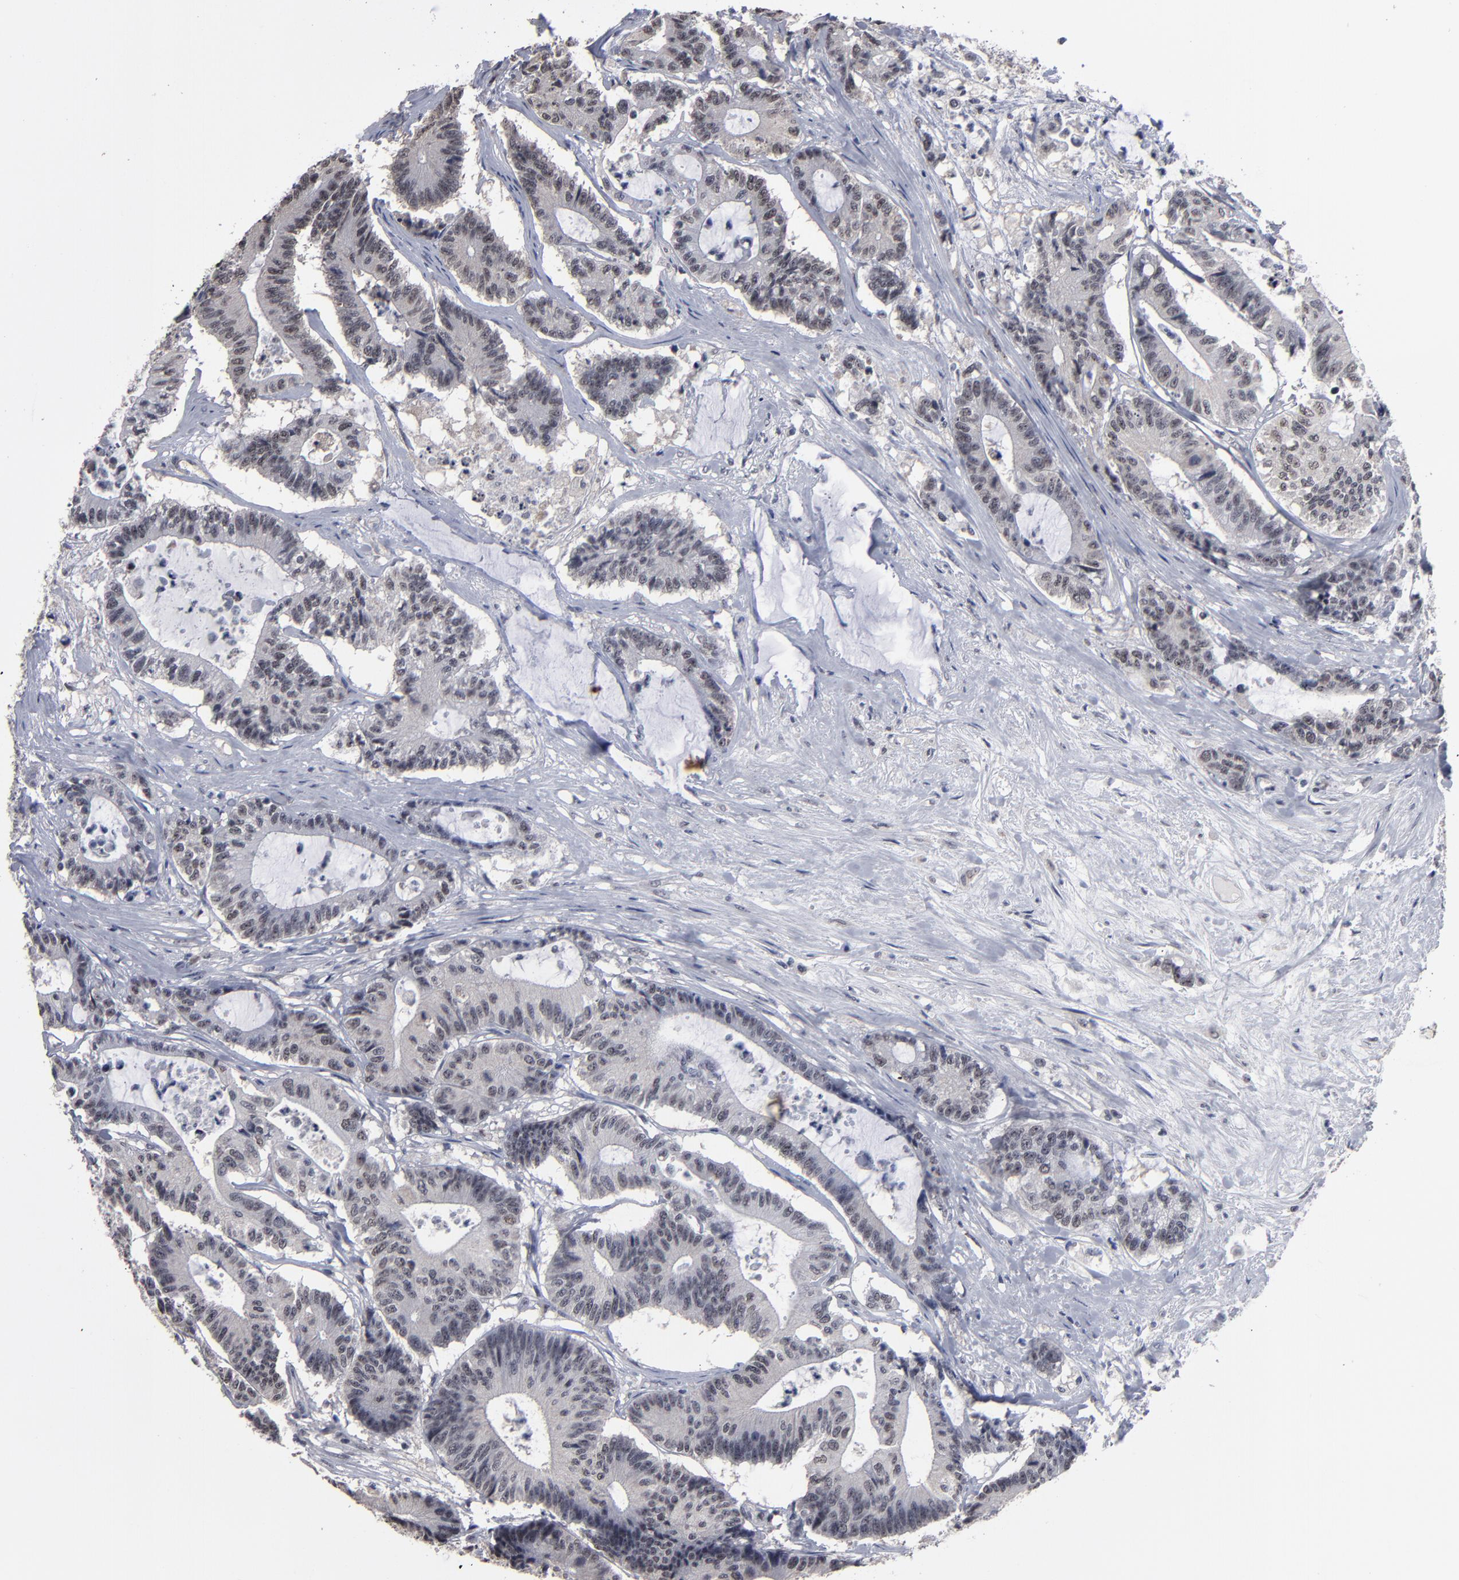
{"staining": {"intensity": "weak", "quantity": "<25%", "location": "nuclear"}, "tissue": "colorectal cancer", "cell_type": "Tumor cells", "image_type": "cancer", "snomed": [{"axis": "morphology", "description": "Adenocarcinoma, NOS"}, {"axis": "topography", "description": "Colon"}], "caption": "Immunohistochemical staining of colorectal cancer demonstrates no significant expression in tumor cells.", "gene": "SSRP1", "patient": {"sex": "female", "age": 84}}